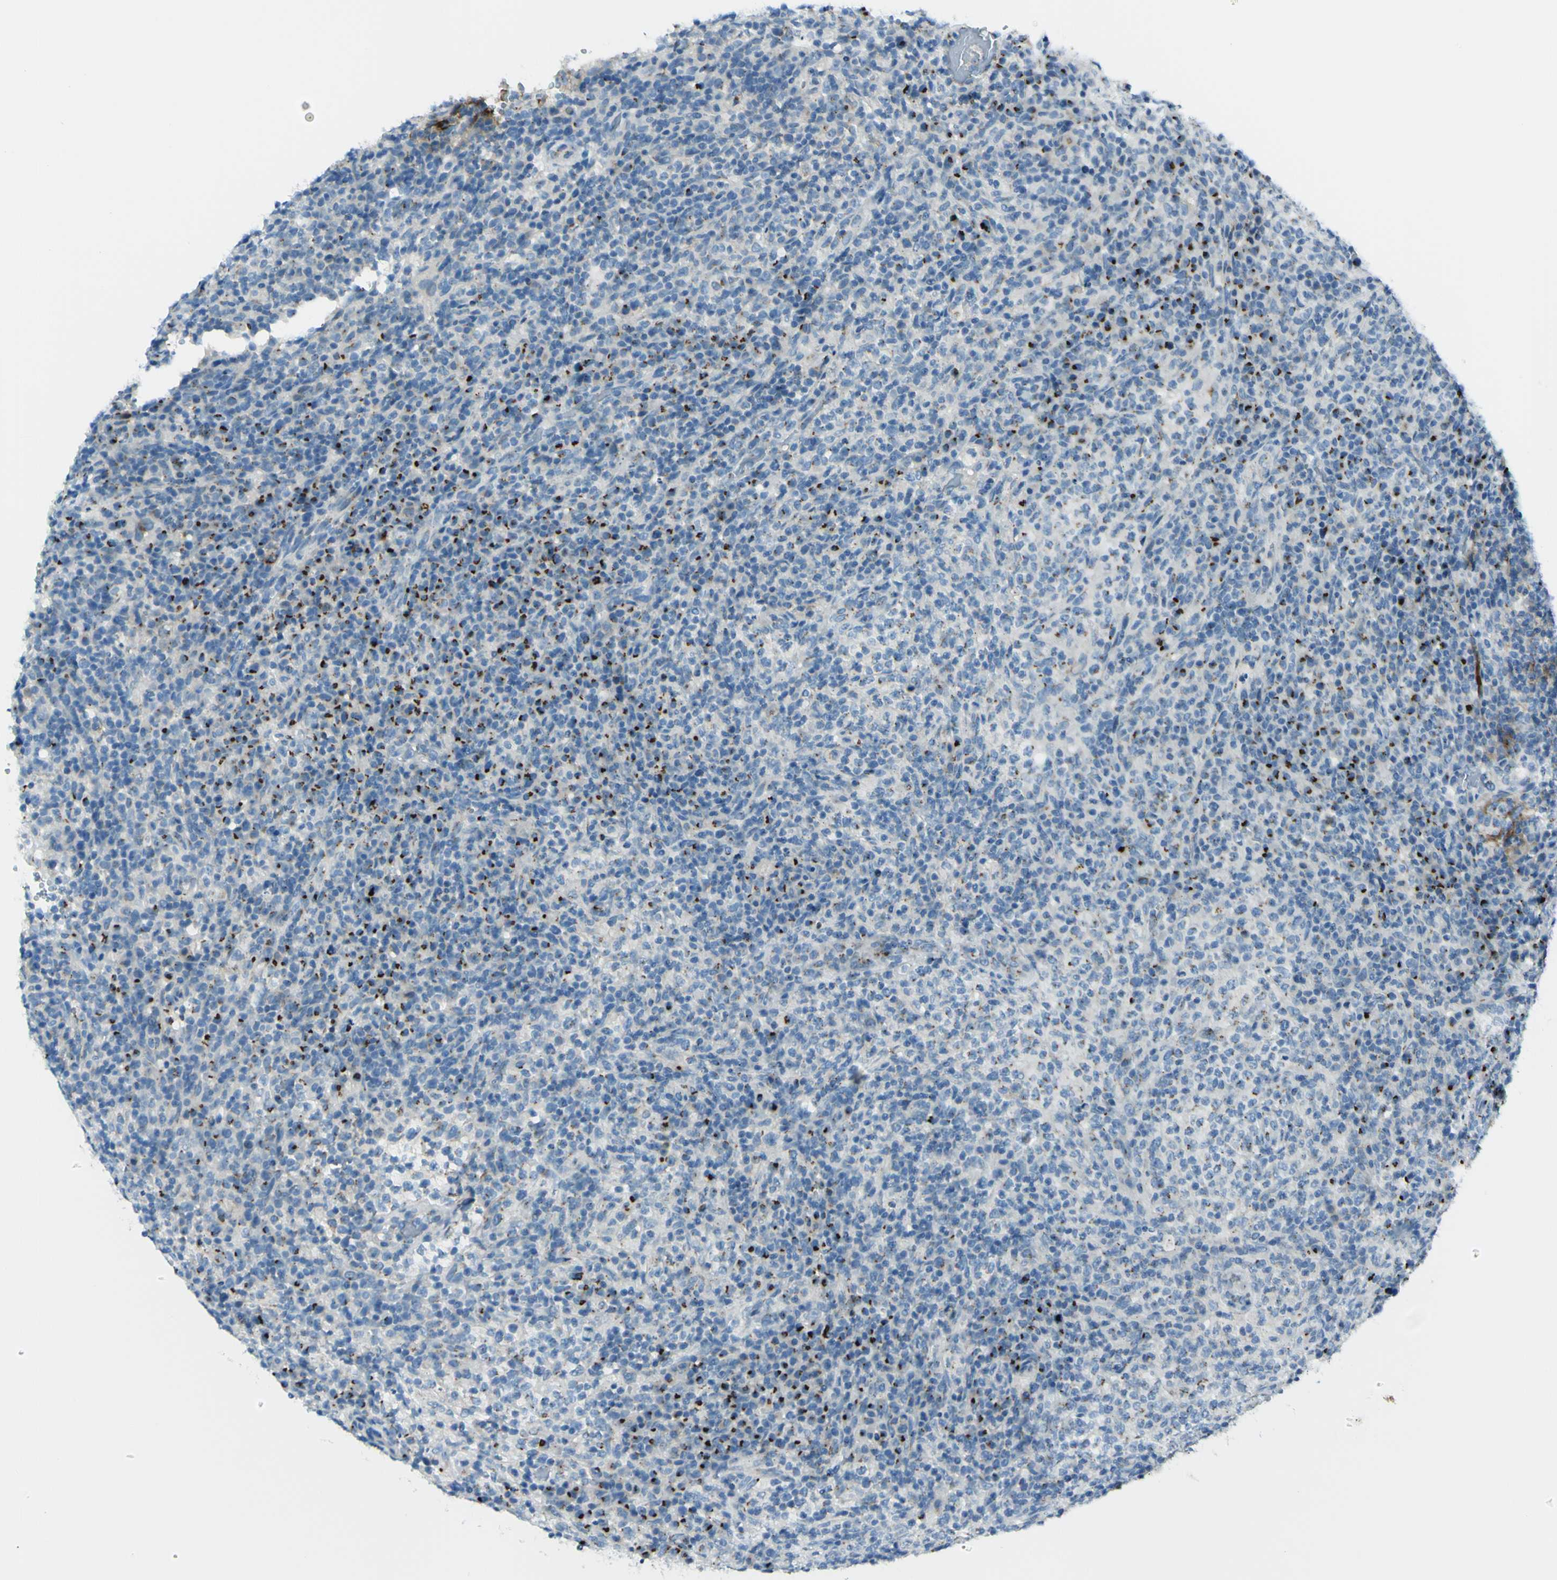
{"staining": {"intensity": "moderate", "quantity": "<25%", "location": "cytoplasmic/membranous"}, "tissue": "lymphoma", "cell_type": "Tumor cells", "image_type": "cancer", "snomed": [{"axis": "morphology", "description": "Malignant lymphoma, non-Hodgkin's type, High grade"}, {"axis": "topography", "description": "Lymph node"}], "caption": "Immunohistochemical staining of human lymphoma reveals low levels of moderate cytoplasmic/membranous protein positivity in approximately <25% of tumor cells.", "gene": "B4GALT1", "patient": {"sex": "female", "age": 76}}